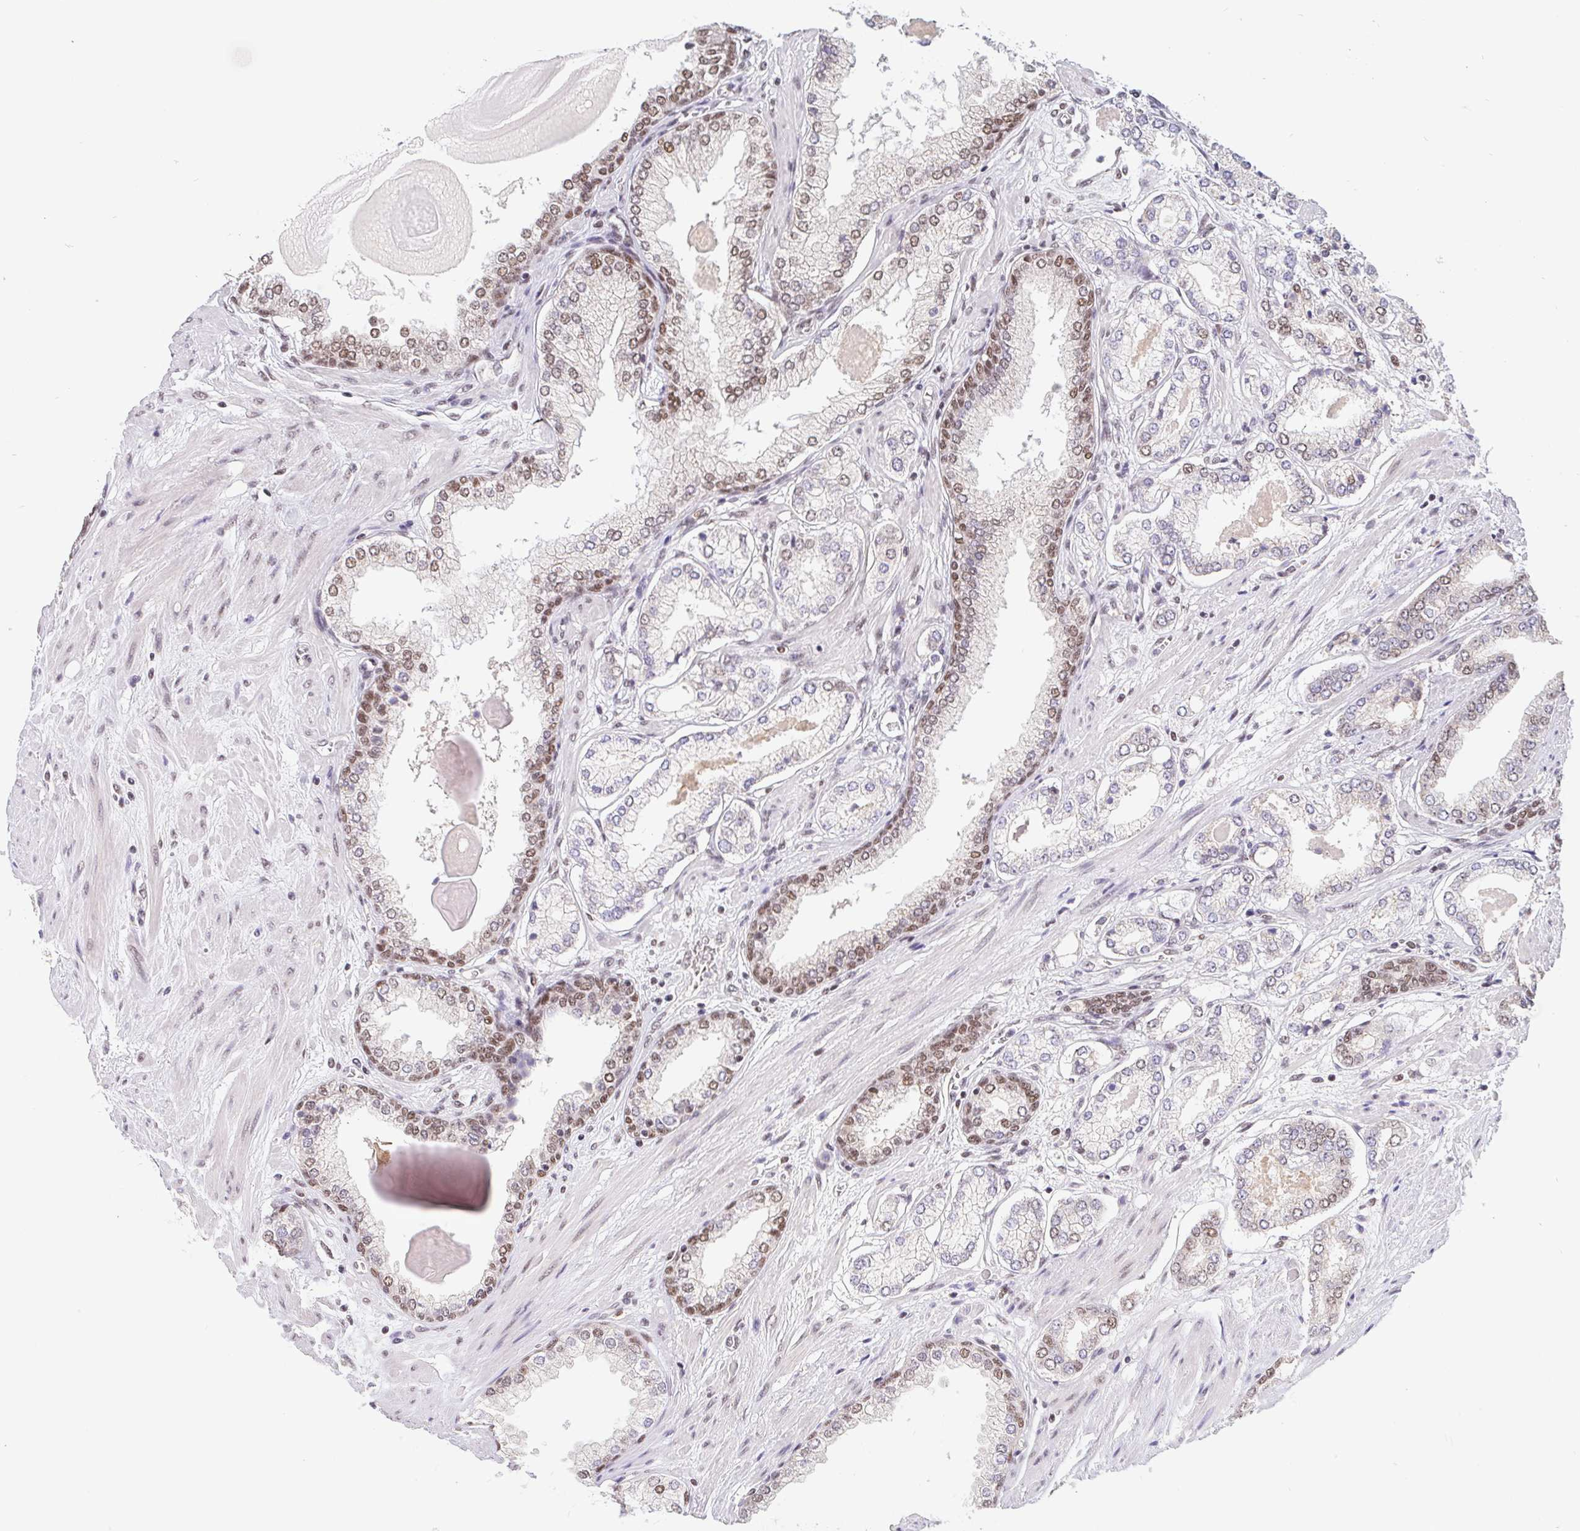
{"staining": {"intensity": "moderate", "quantity": "<25%", "location": "nuclear"}, "tissue": "prostate cancer", "cell_type": "Tumor cells", "image_type": "cancer", "snomed": [{"axis": "morphology", "description": "Adenocarcinoma, Low grade"}, {"axis": "topography", "description": "Prostate"}], "caption": "Human prostate low-grade adenocarcinoma stained with a brown dye displays moderate nuclear positive staining in about <25% of tumor cells.", "gene": "POU2F1", "patient": {"sex": "male", "age": 64}}